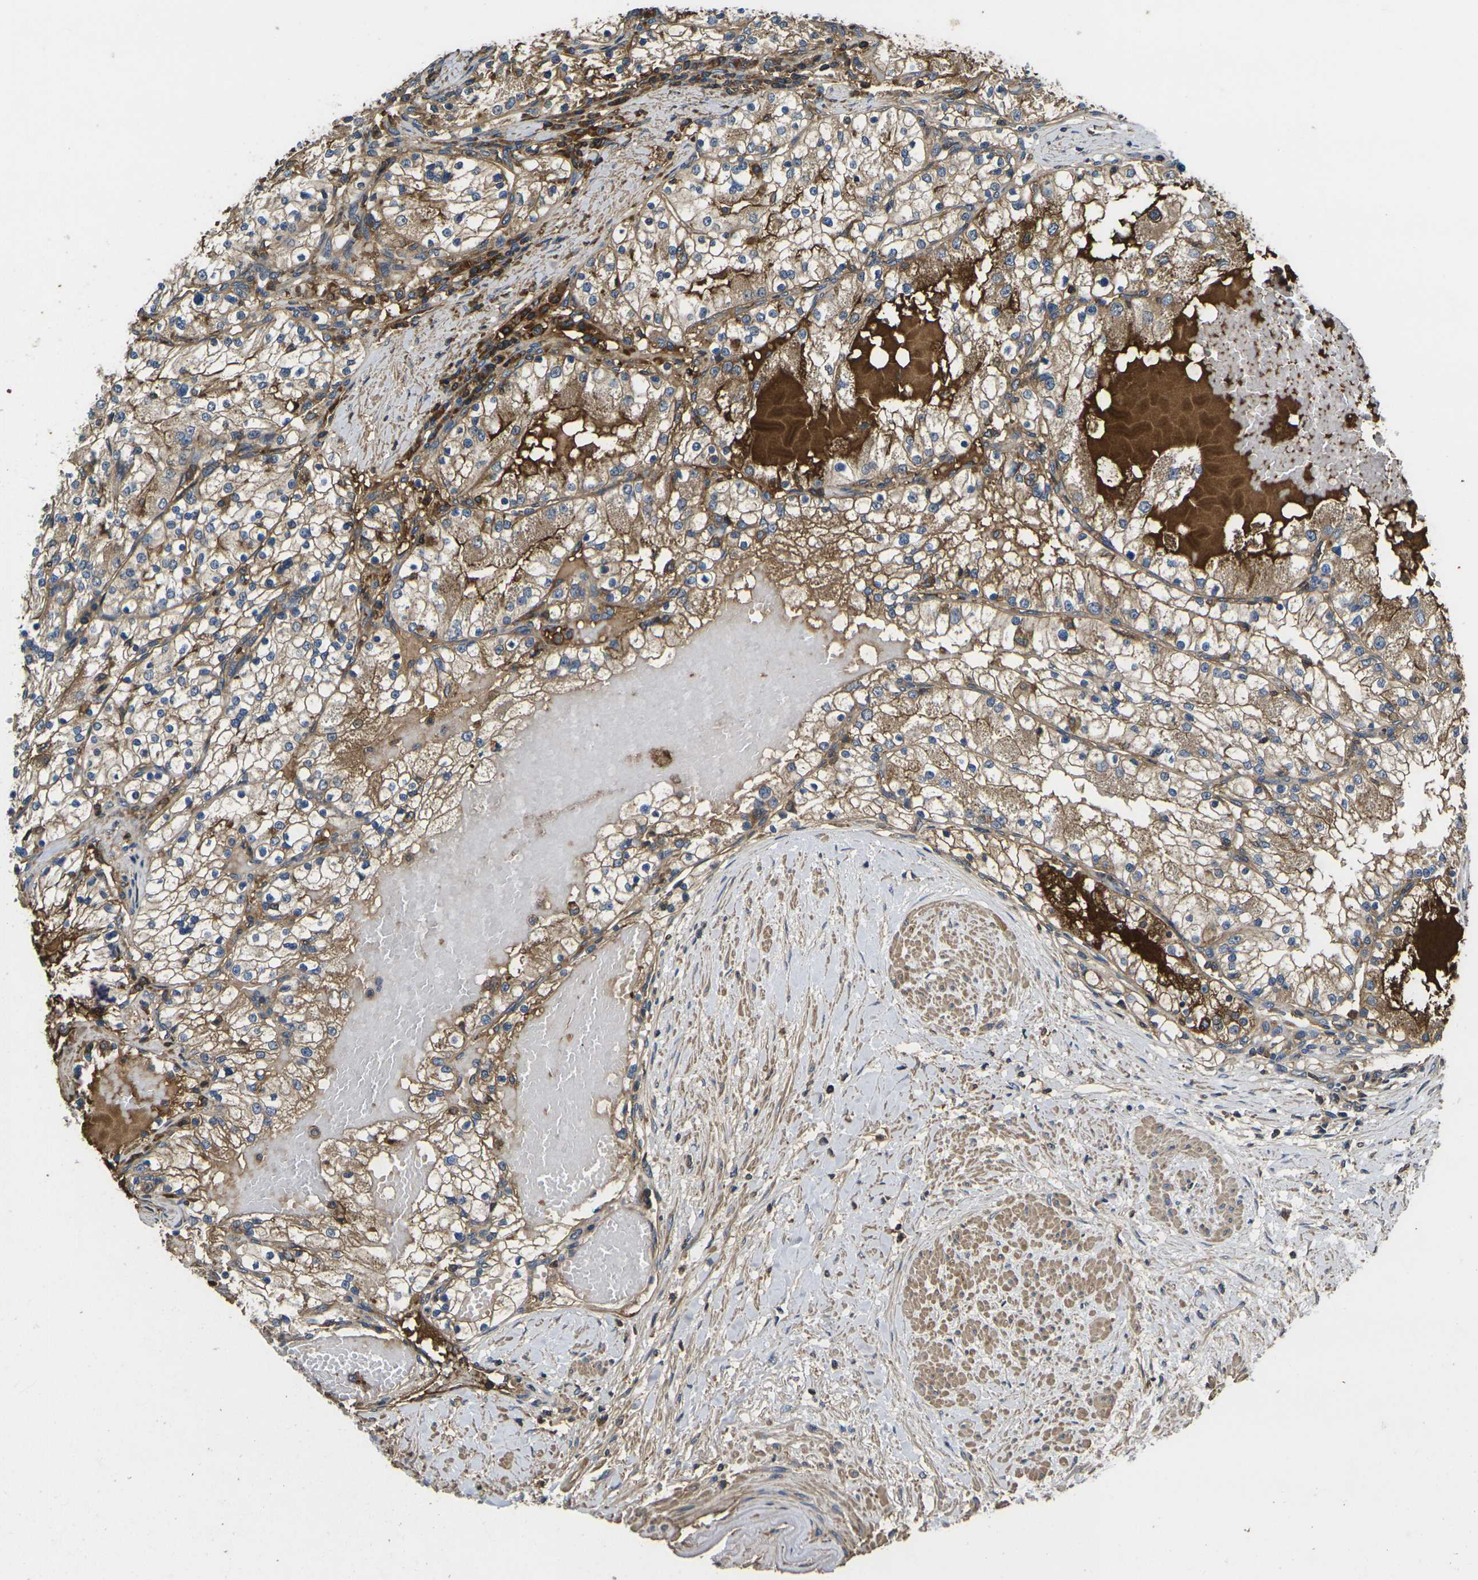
{"staining": {"intensity": "moderate", "quantity": ">75%", "location": "cytoplasmic/membranous"}, "tissue": "renal cancer", "cell_type": "Tumor cells", "image_type": "cancer", "snomed": [{"axis": "morphology", "description": "Adenocarcinoma, NOS"}, {"axis": "topography", "description": "Kidney"}], "caption": "This is an image of IHC staining of renal cancer, which shows moderate staining in the cytoplasmic/membranous of tumor cells.", "gene": "HSPG2", "patient": {"sex": "male", "age": 68}}